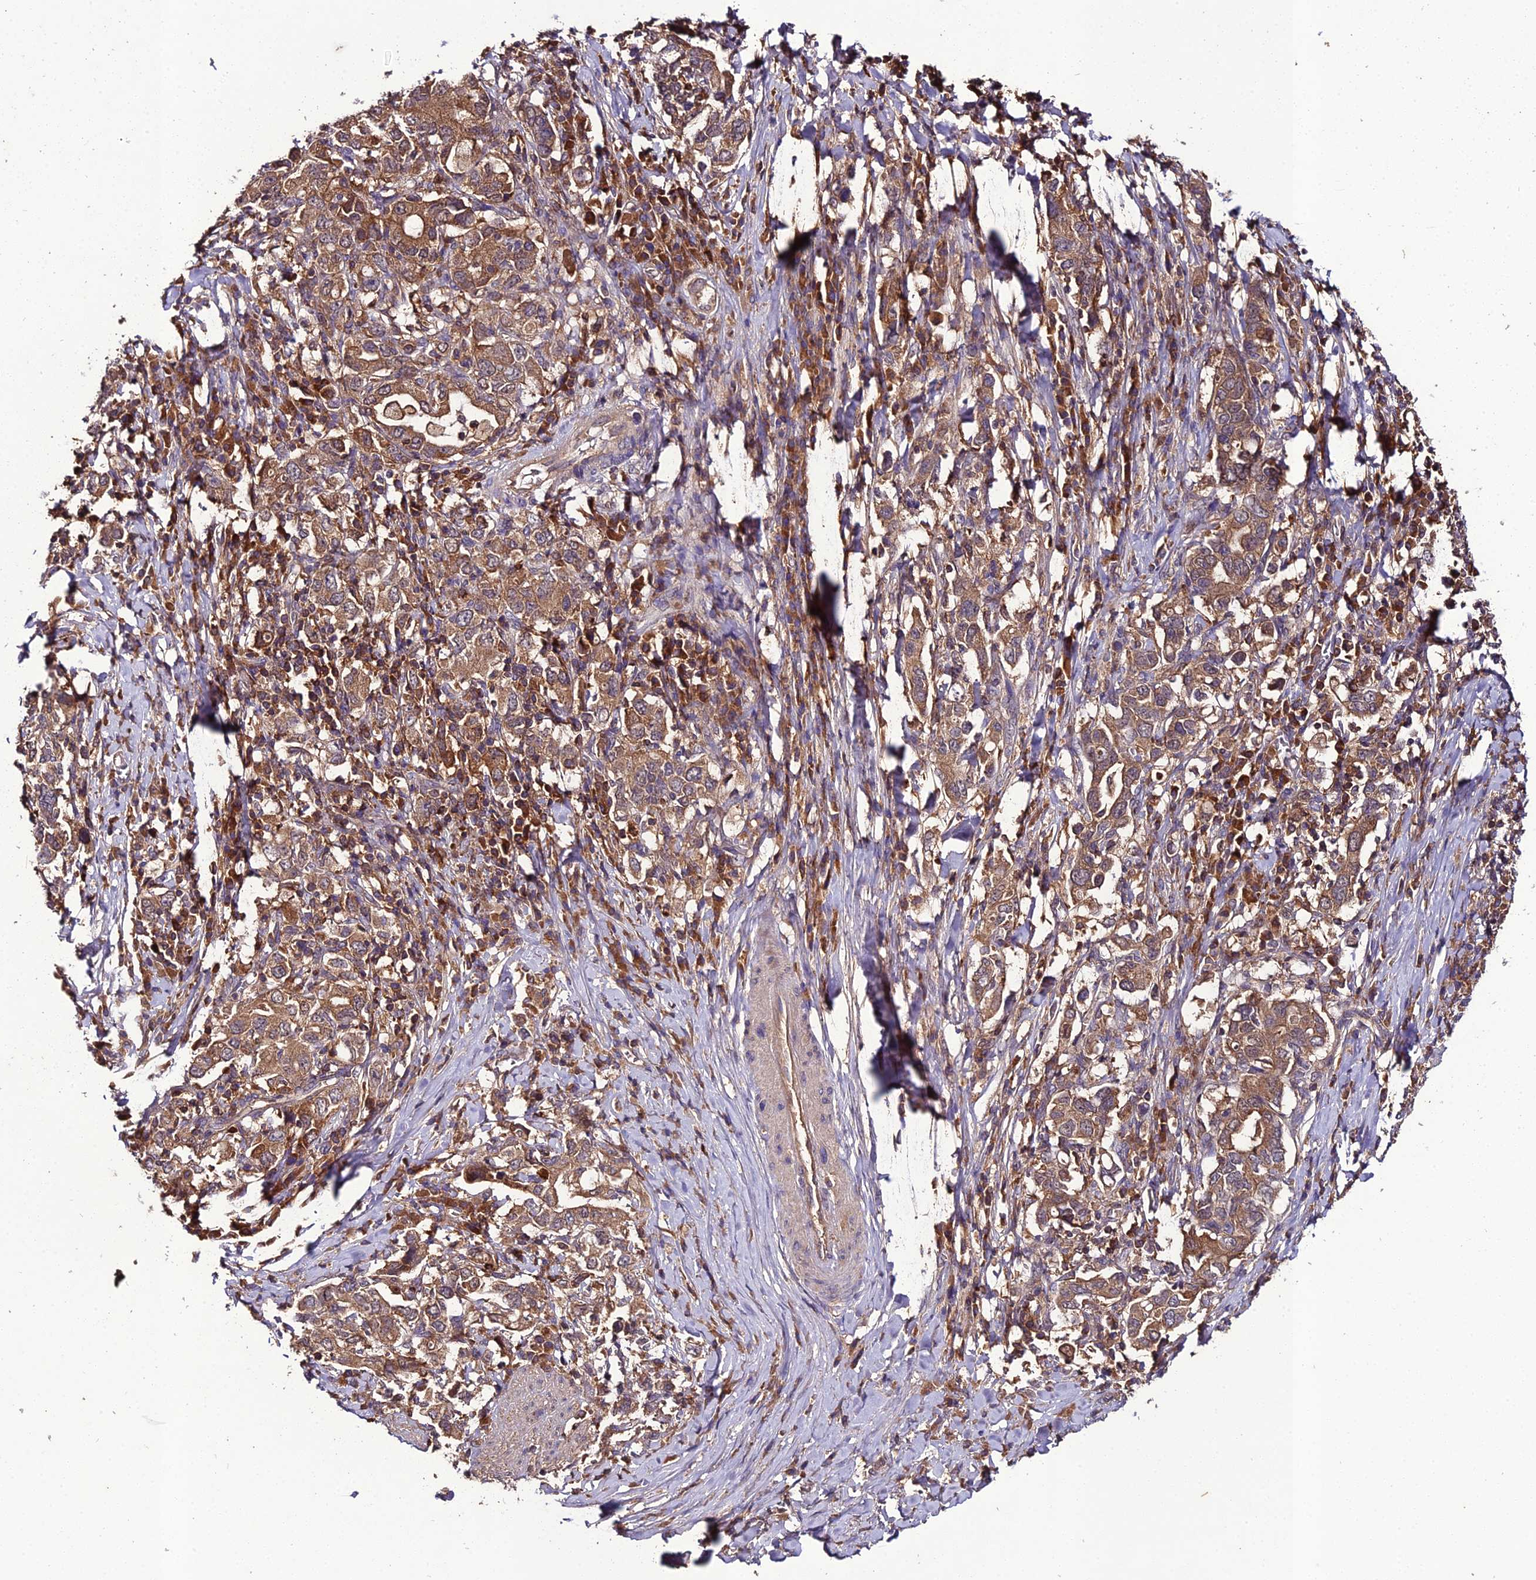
{"staining": {"intensity": "moderate", "quantity": ">75%", "location": "cytoplasmic/membranous"}, "tissue": "stomach cancer", "cell_type": "Tumor cells", "image_type": "cancer", "snomed": [{"axis": "morphology", "description": "Adenocarcinoma, NOS"}, {"axis": "topography", "description": "Stomach, upper"}, {"axis": "topography", "description": "Stomach"}], "caption": "A brown stain highlights moderate cytoplasmic/membranous expression of a protein in human stomach adenocarcinoma tumor cells.", "gene": "TMEM258", "patient": {"sex": "male", "age": 62}}